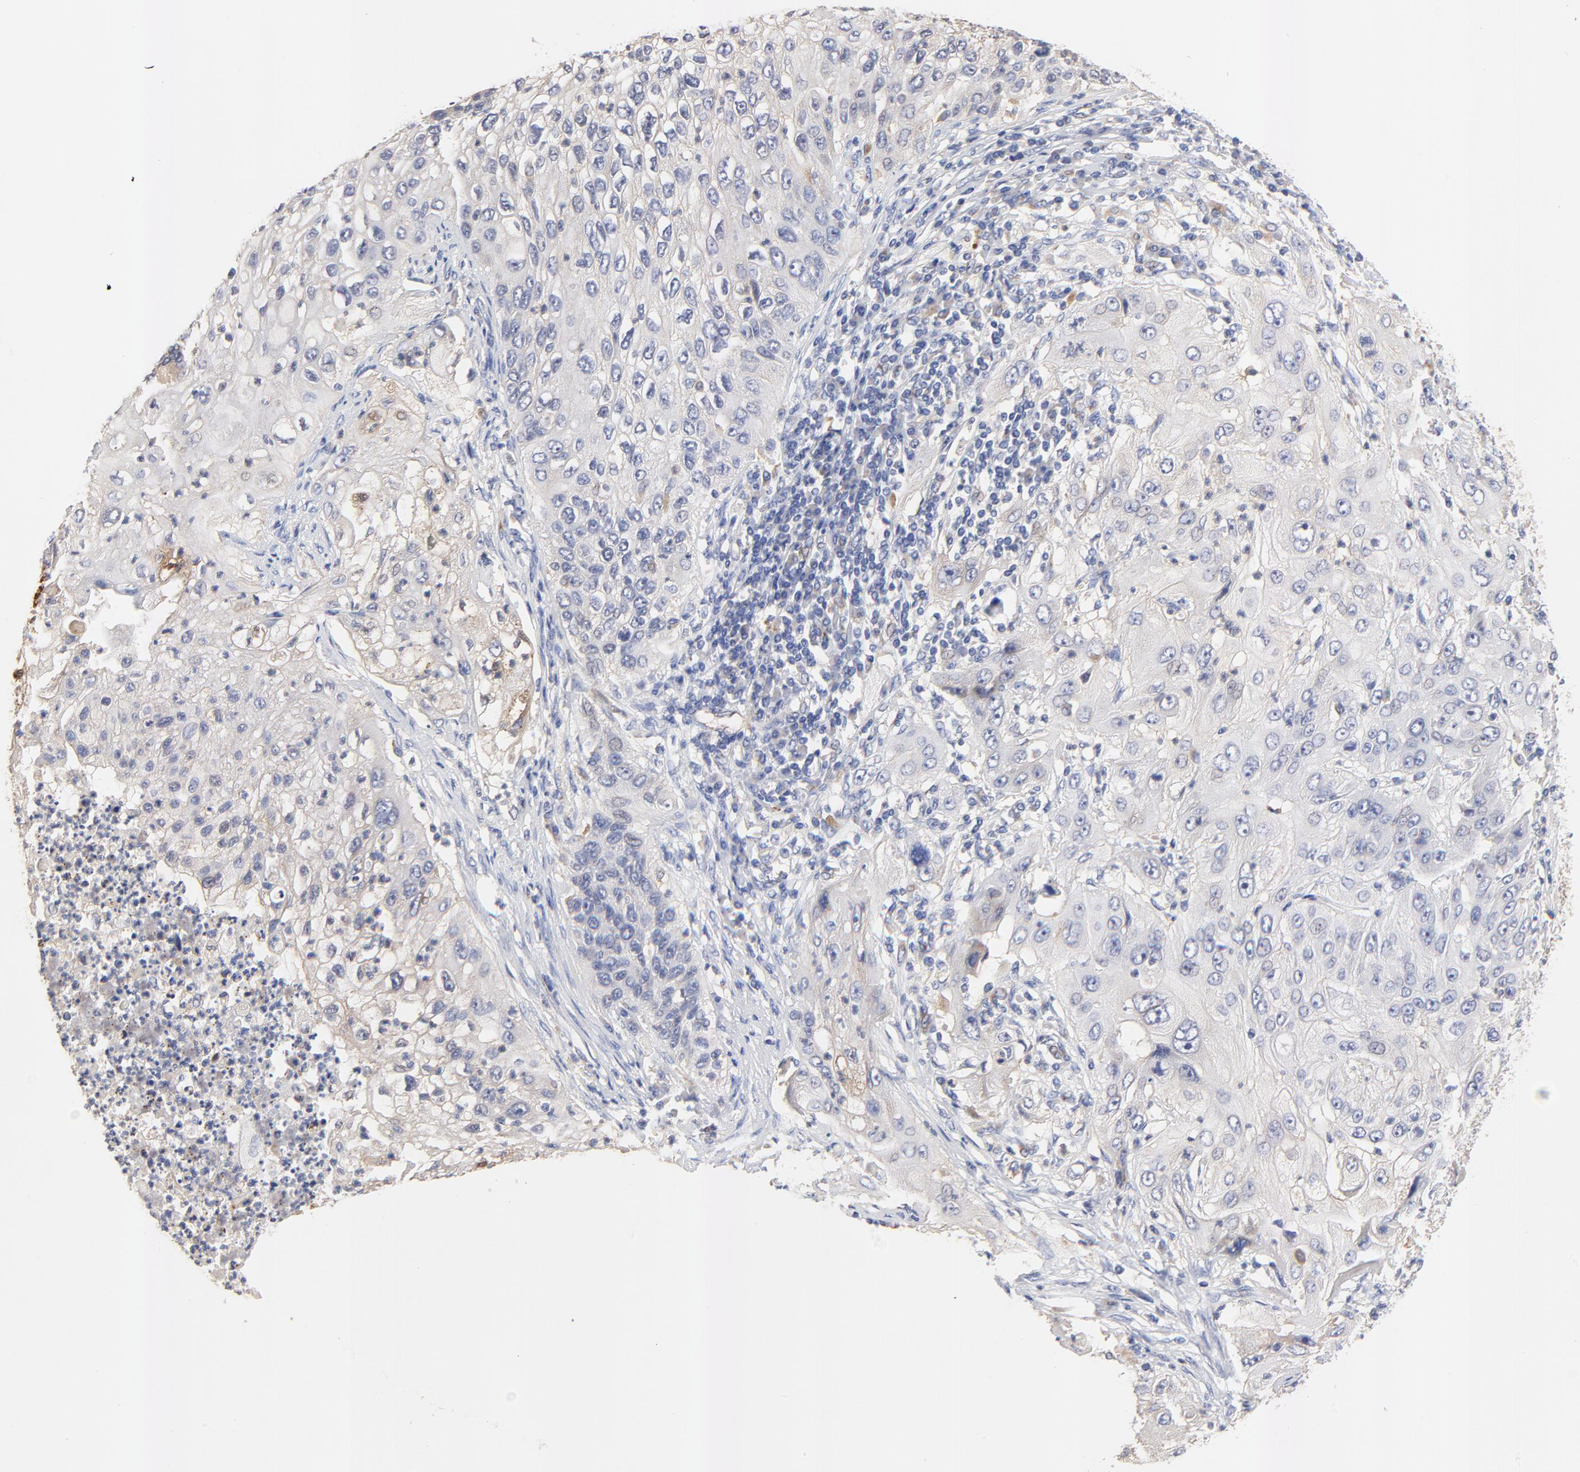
{"staining": {"intensity": "negative", "quantity": "none", "location": "none"}, "tissue": "lung cancer", "cell_type": "Tumor cells", "image_type": "cancer", "snomed": [{"axis": "morphology", "description": "Inflammation, NOS"}, {"axis": "morphology", "description": "Squamous cell carcinoma, NOS"}, {"axis": "topography", "description": "Lymph node"}, {"axis": "topography", "description": "Soft tissue"}, {"axis": "topography", "description": "Lung"}], "caption": "This histopathology image is of lung squamous cell carcinoma stained with IHC to label a protein in brown with the nuclei are counter-stained blue. There is no expression in tumor cells.", "gene": "FBXL2", "patient": {"sex": "male", "age": 66}}